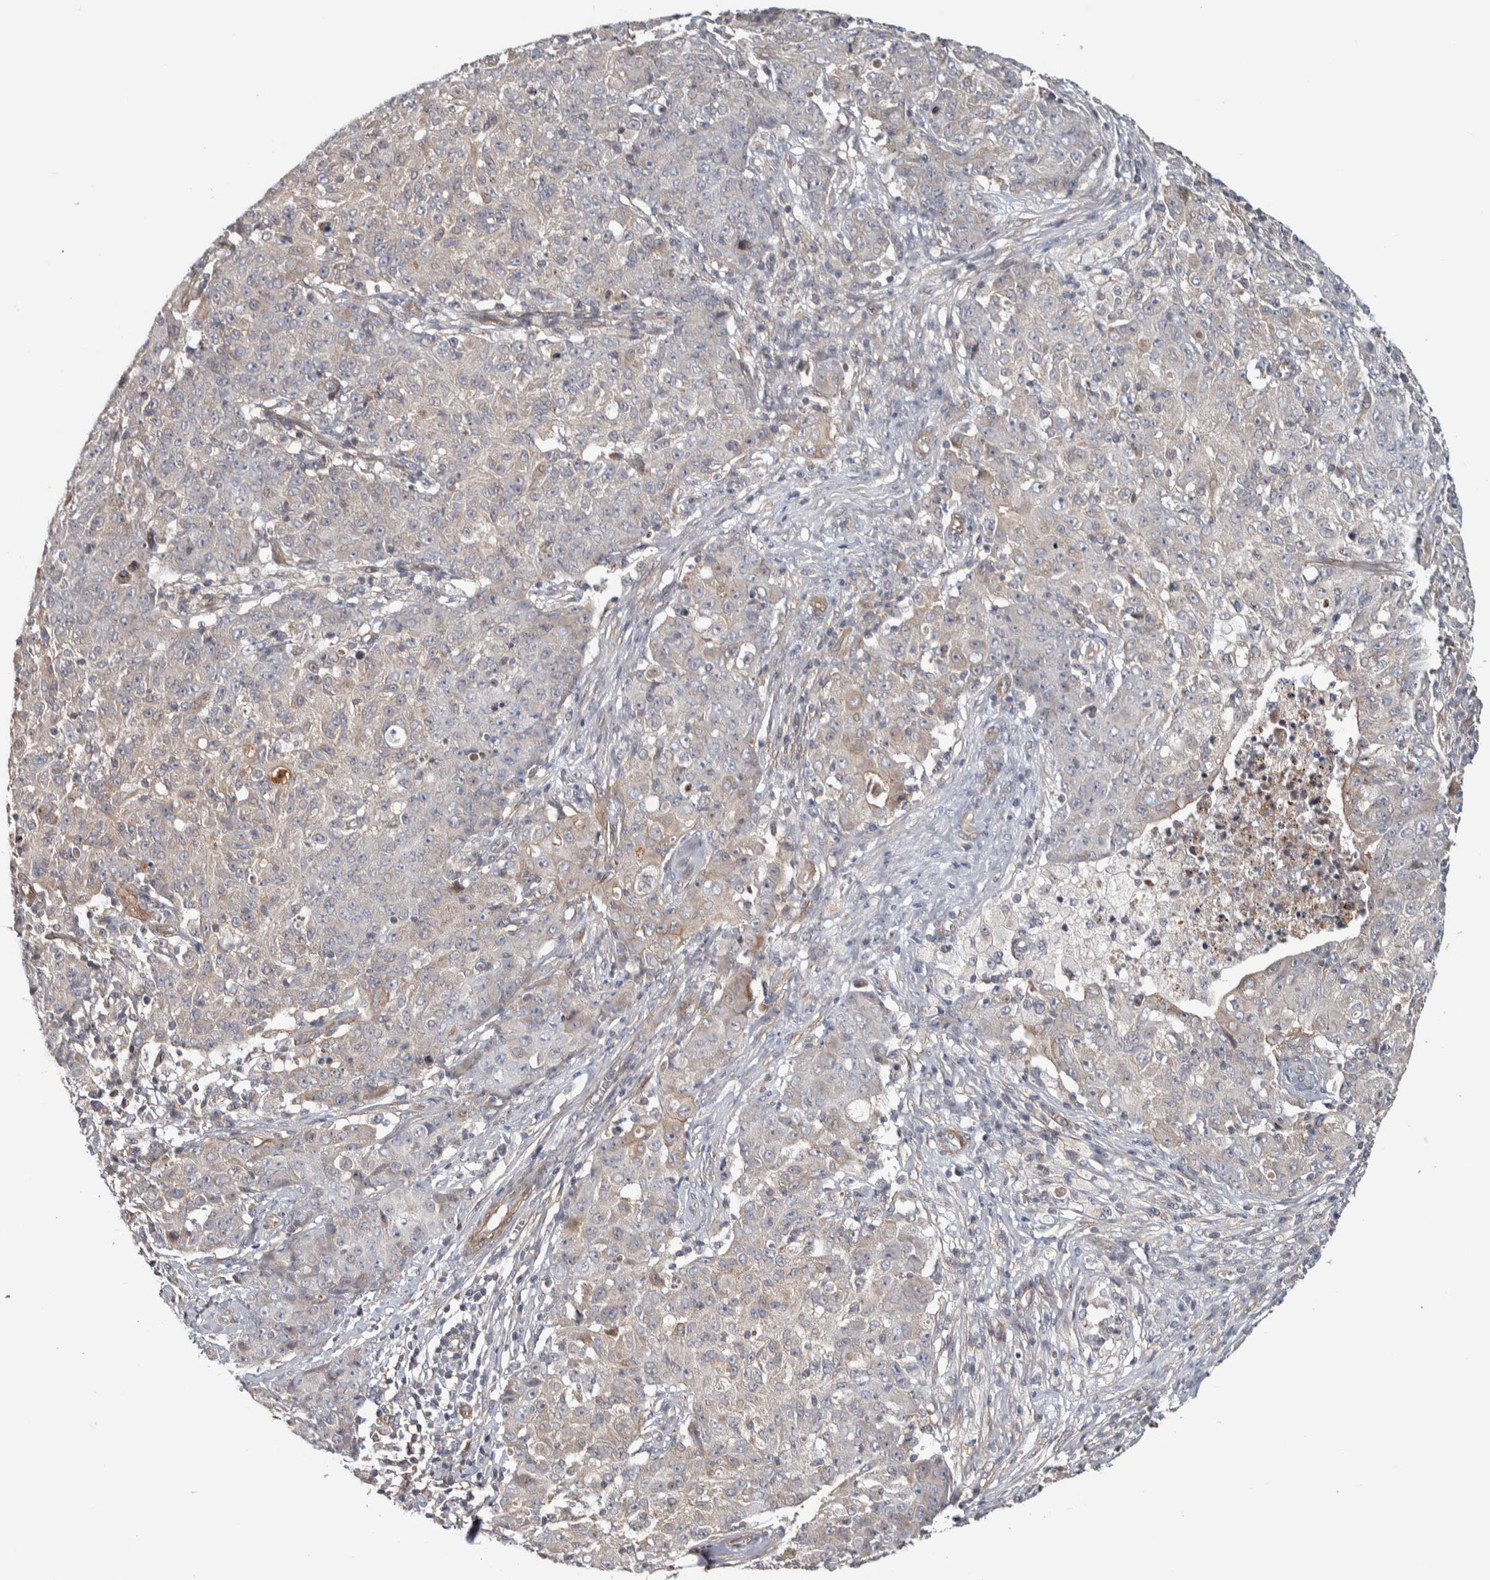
{"staining": {"intensity": "weak", "quantity": "25%-75%", "location": "cytoplasmic/membranous"}, "tissue": "ovarian cancer", "cell_type": "Tumor cells", "image_type": "cancer", "snomed": [{"axis": "morphology", "description": "Carcinoma, endometroid"}, {"axis": "topography", "description": "Ovary"}], "caption": "The photomicrograph displays immunohistochemical staining of ovarian endometroid carcinoma. There is weak cytoplasmic/membranous expression is present in about 25%-75% of tumor cells.", "gene": "CHMP4C", "patient": {"sex": "female", "age": 42}}